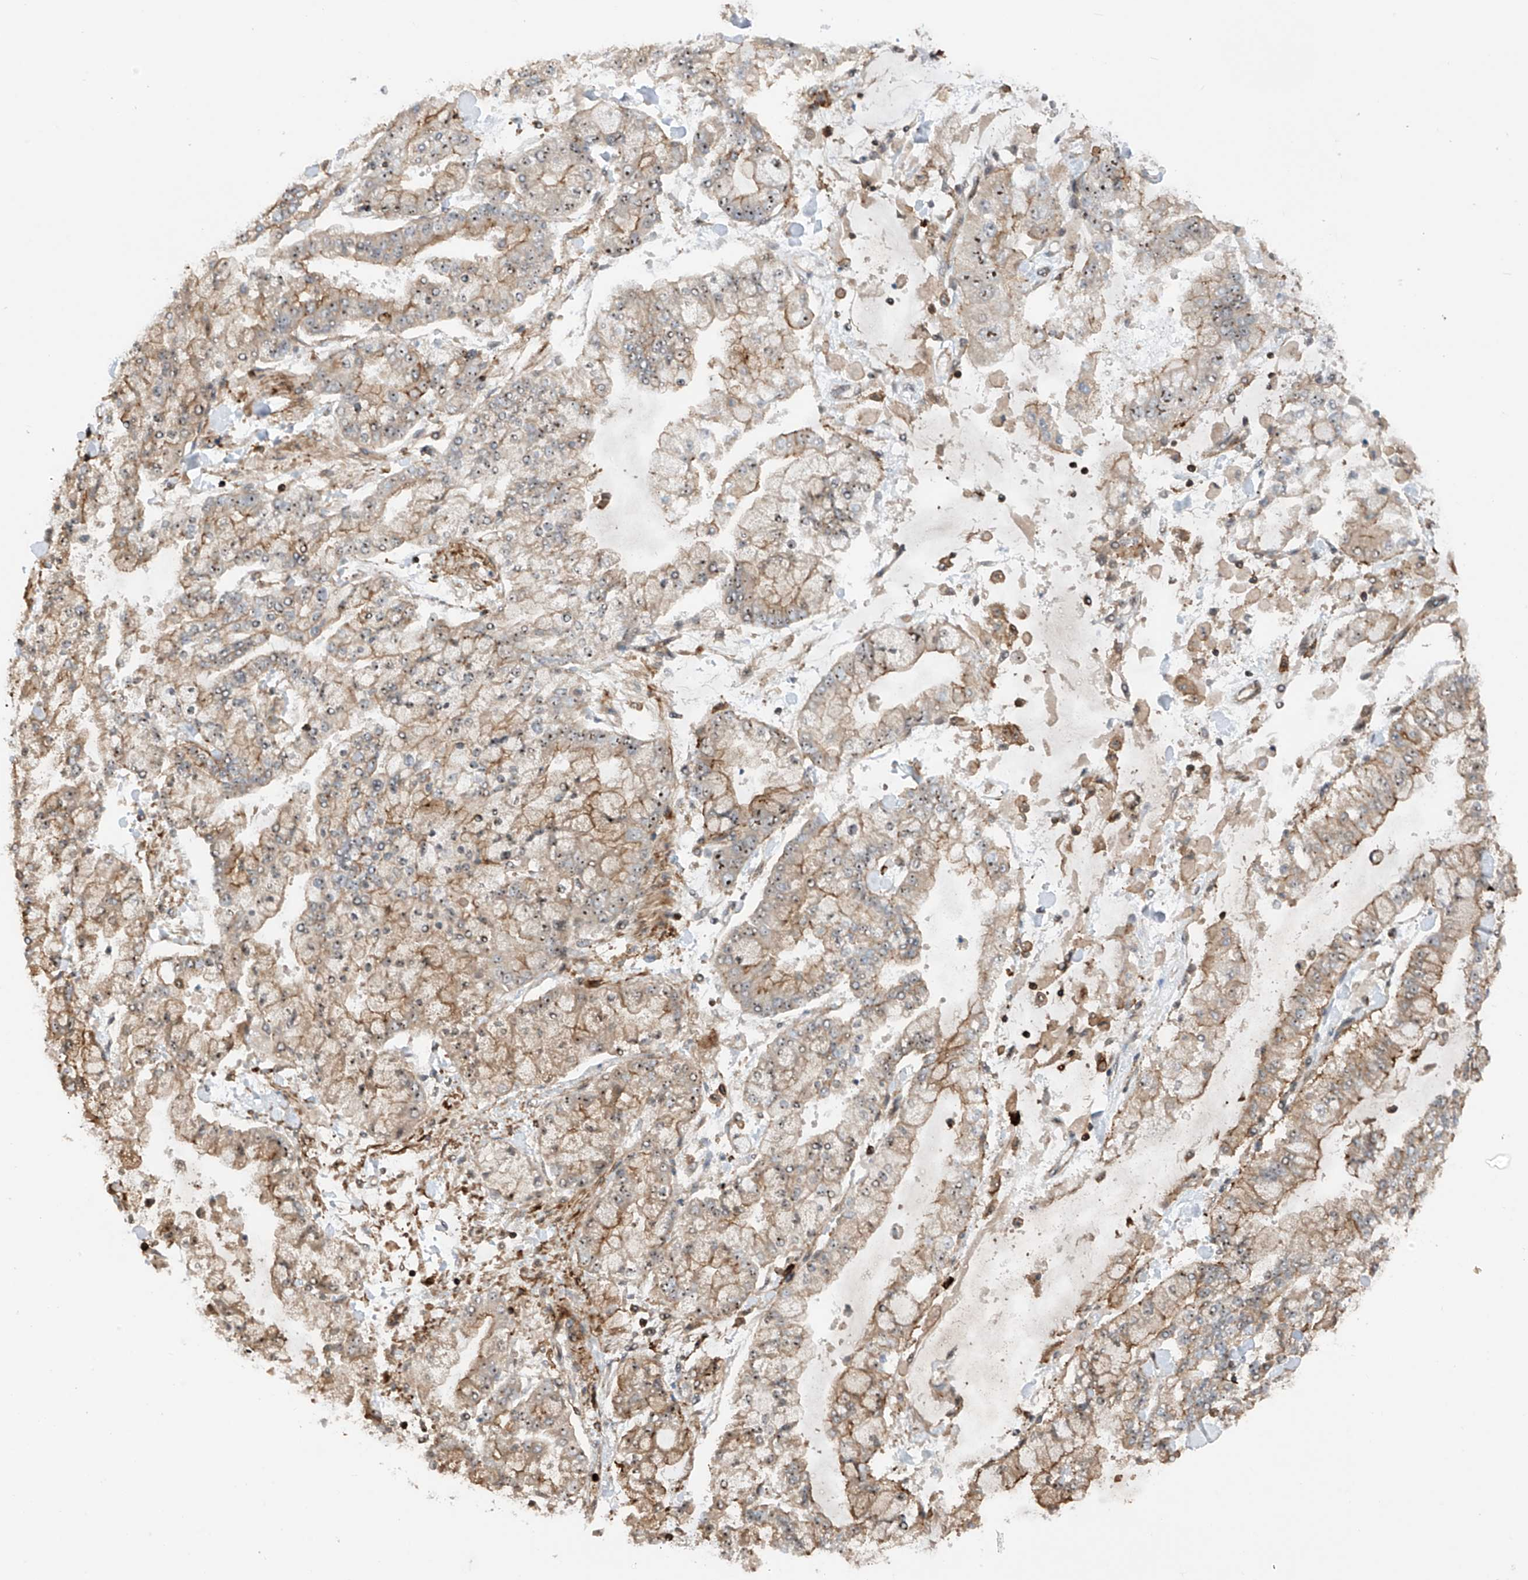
{"staining": {"intensity": "moderate", "quantity": "25%-75%", "location": "cytoplasmic/membranous,nuclear"}, "tissue": "stomach cancer", "cell_type": "Tumor cells", "image_type": "cancer", "snomed": [{"axis": "morphology", "description": "Normal tissue, NOS"}, {"axis": "morphology", "description": "Adenocarcinoma, NOS"}, {"axis": "topography", "description": "Stomach, upper"}, {"axis": "topography", "description": "Stomach"}], "caption": "Immunohistochemistry (IHC) image of neoplastic tissue: human adenocarcinoma (stomach) stained using IHC displays medium levels of moderate protein expression localized specifically in the cytoplasmic/membranous and nuclear of tumor cells, appearing as a cytoplasmic/membranous and nuclear brown color.", "gene": "REPIN1", "patient": {"sex": "male", "age": 76}}